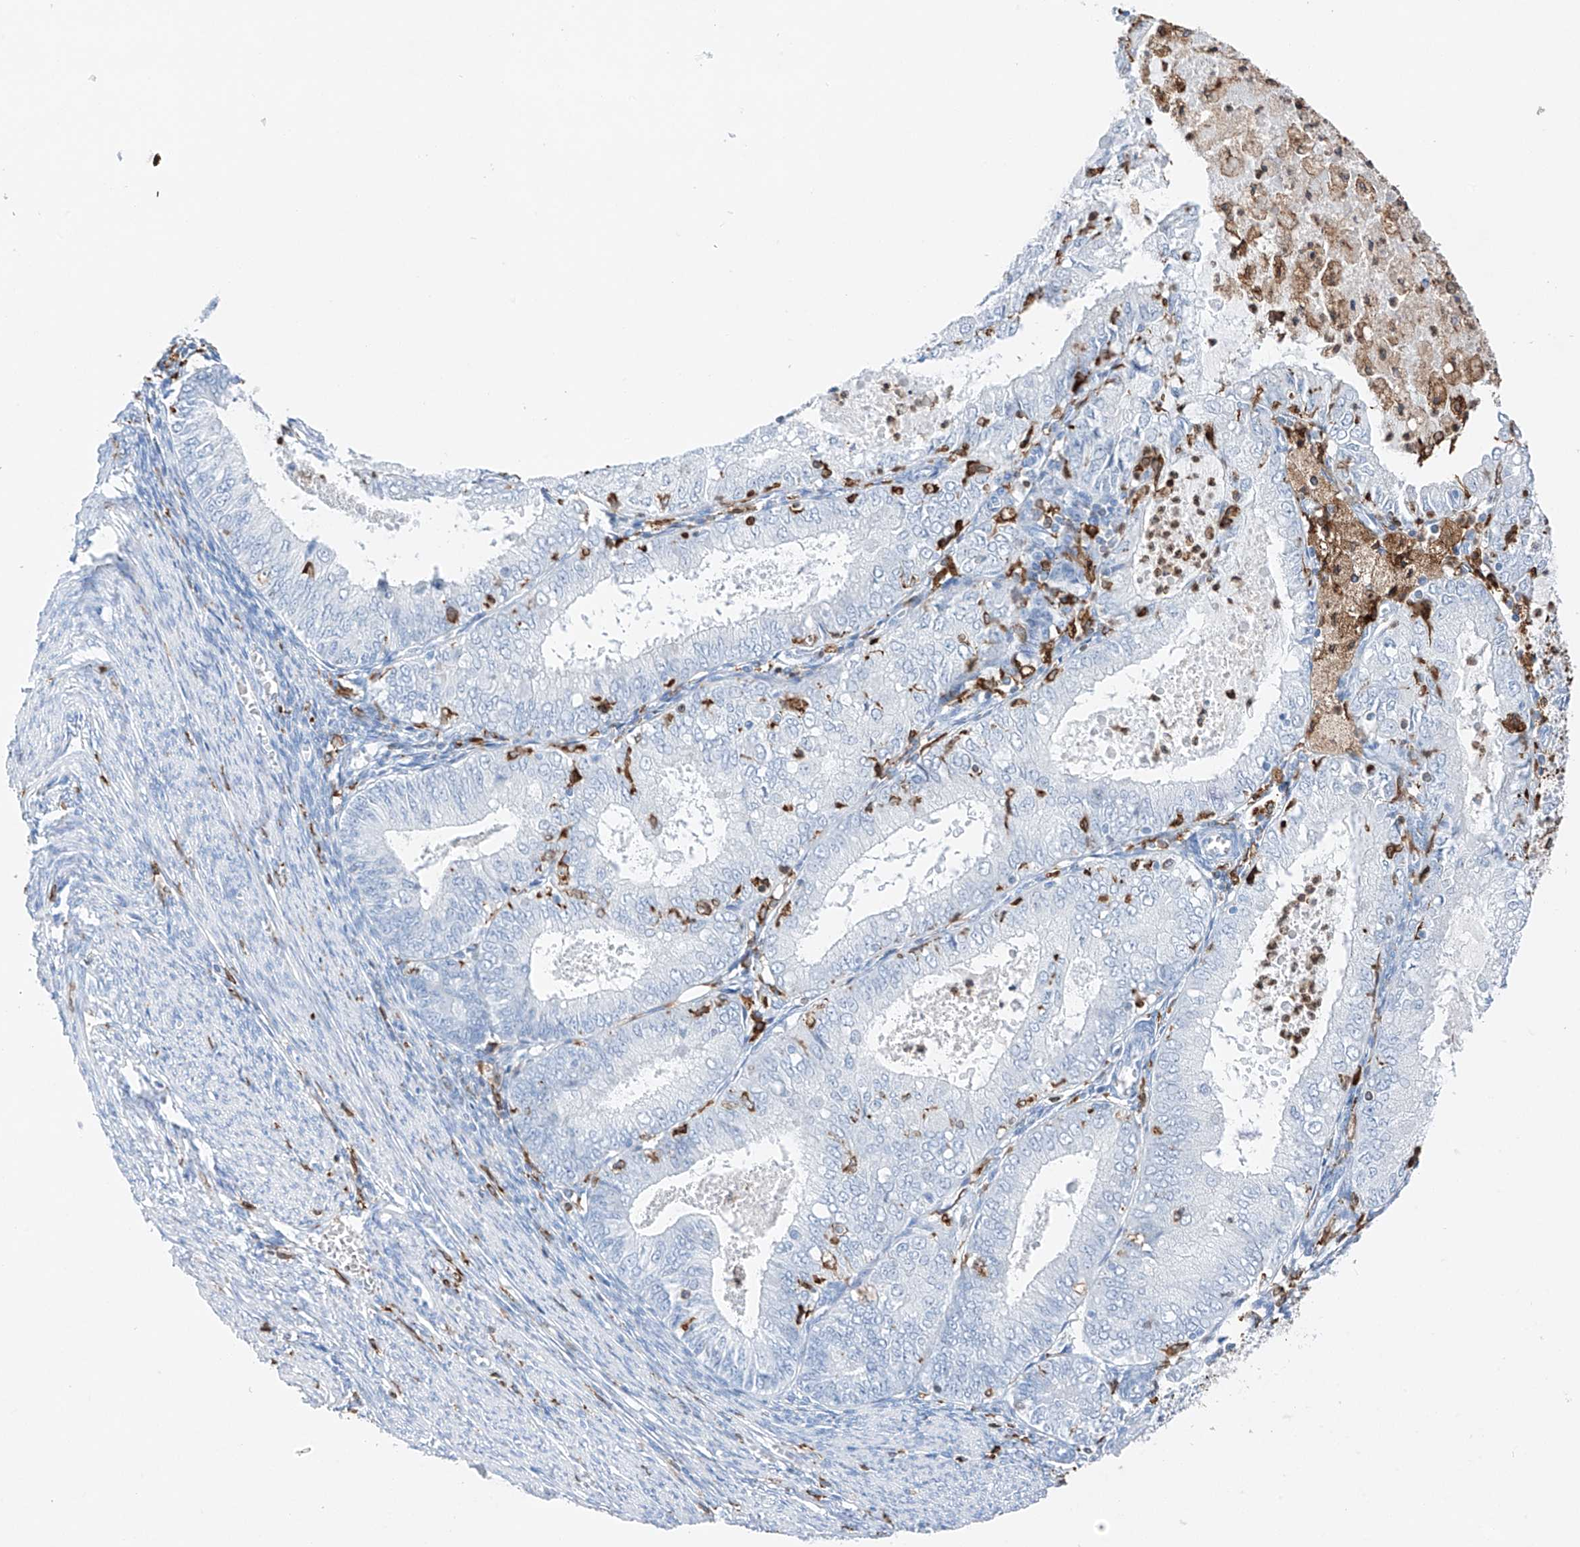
{"staining": {"intensity": "negative", "quantity": "none", "location": "none"}, "tissue": "endometrial cancer", "cell_type": "Tumor cells", "image_type": "cancer", "snomed": [{"axis": "morphology", "description": "Adenocarcinoma, NOS"}, {"axis": "topography", "description": "Endometrium"}], "caption": "An immunohistochemistry photomicrograph of endometrial adenocarcinoma is shown. There is no staining in tumor cells of endometrial adenocarcinoma.", "gene": "TBXAS1", "patient": {"sex": "female", "age": 57}}